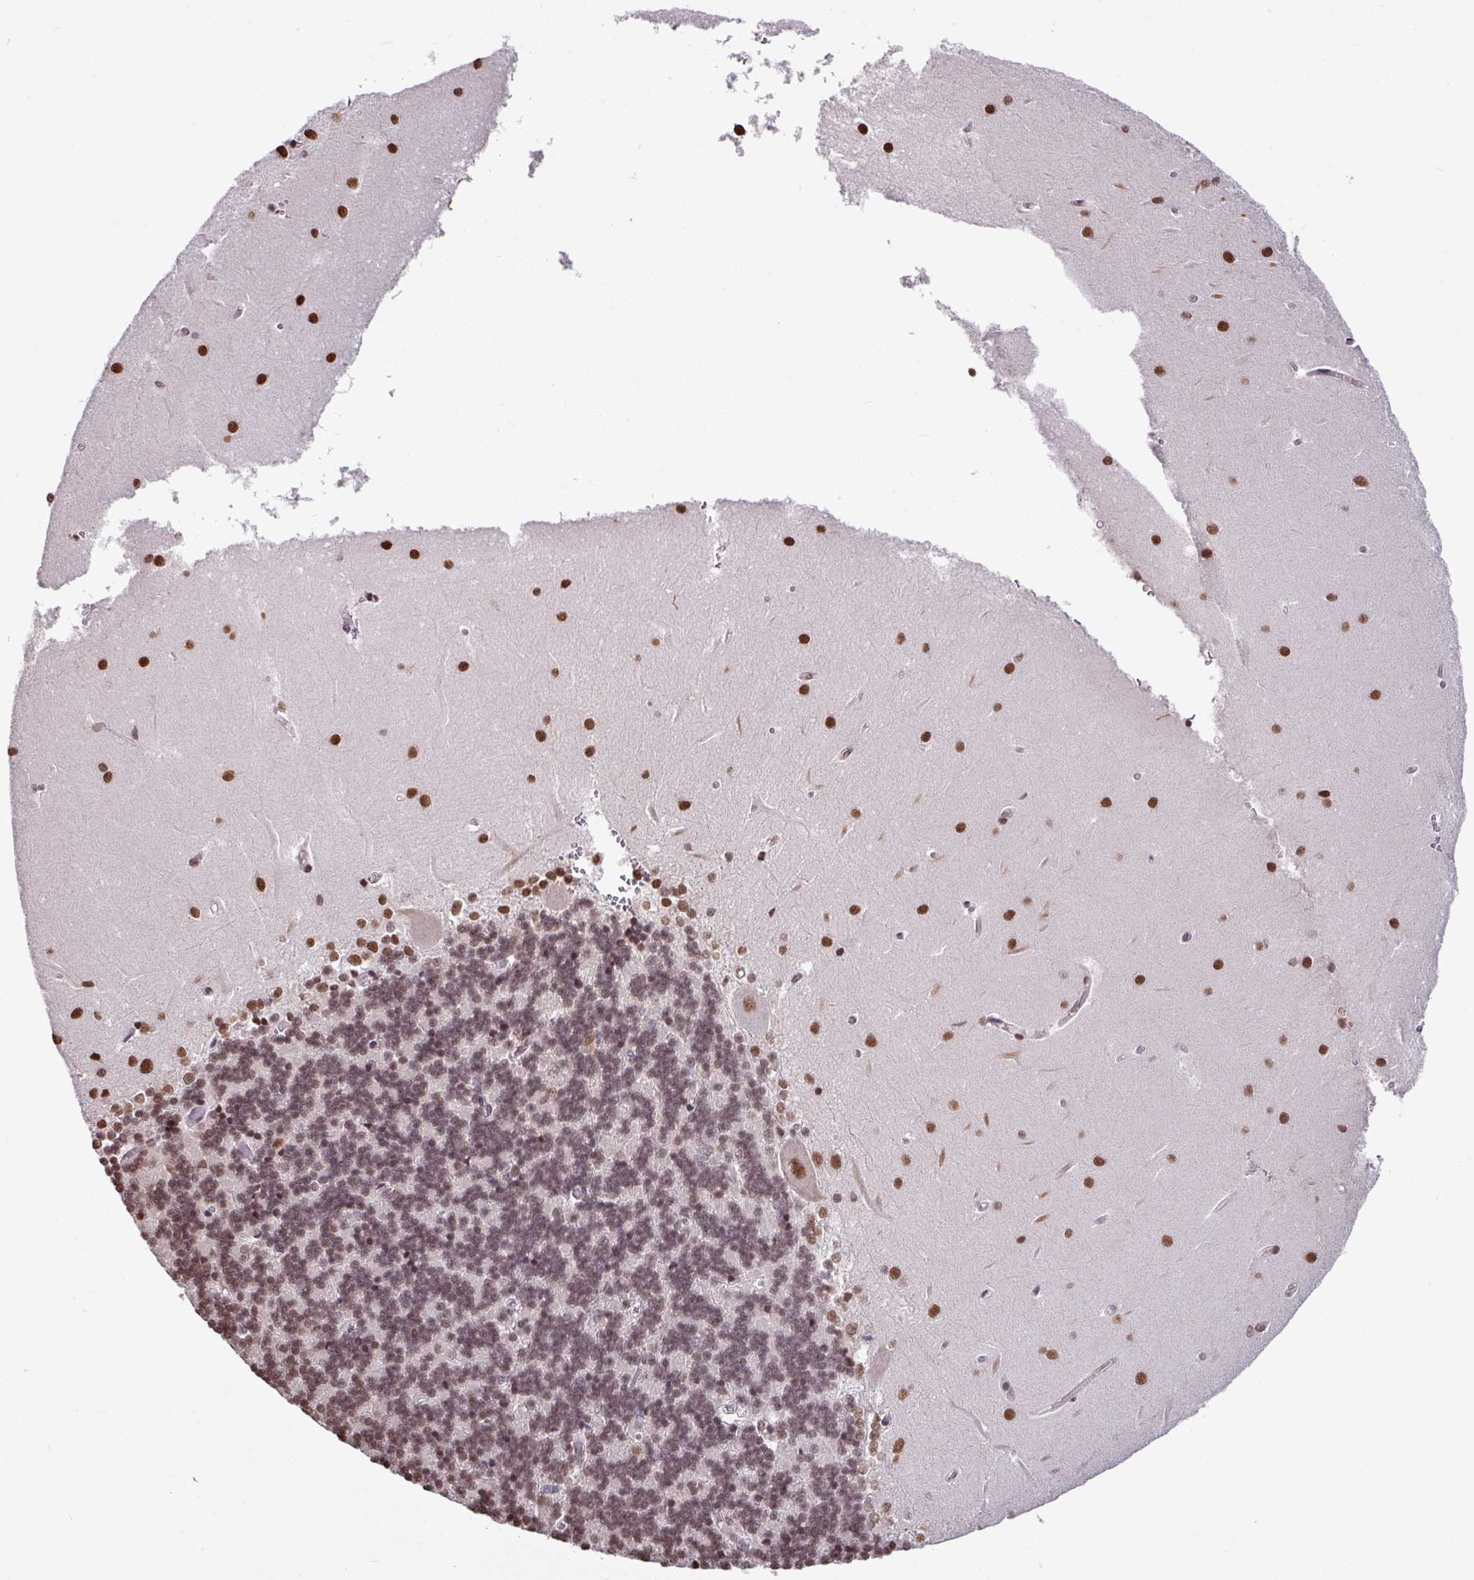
{"staining": {"intensity": "moderate", "quantity": ">75%", "location": "nuclear"}, "tissue": "cerebellum", "cell_type": "Cells in granular layer", "image_type": "normal", "snomed": [{"axis": "morphology", "description": "Normal tissue, NOS"}, {"axis": "topography", "description": "Cerebellum"}], "caption": "Immunohistochemical staining of unremarkable human cerebellum demonstrates medium levels of moderate nuclear staining in about >75% of cells in granular layer.", "gene": "TDG", "patient": {"sex": "male", "age": 37}}